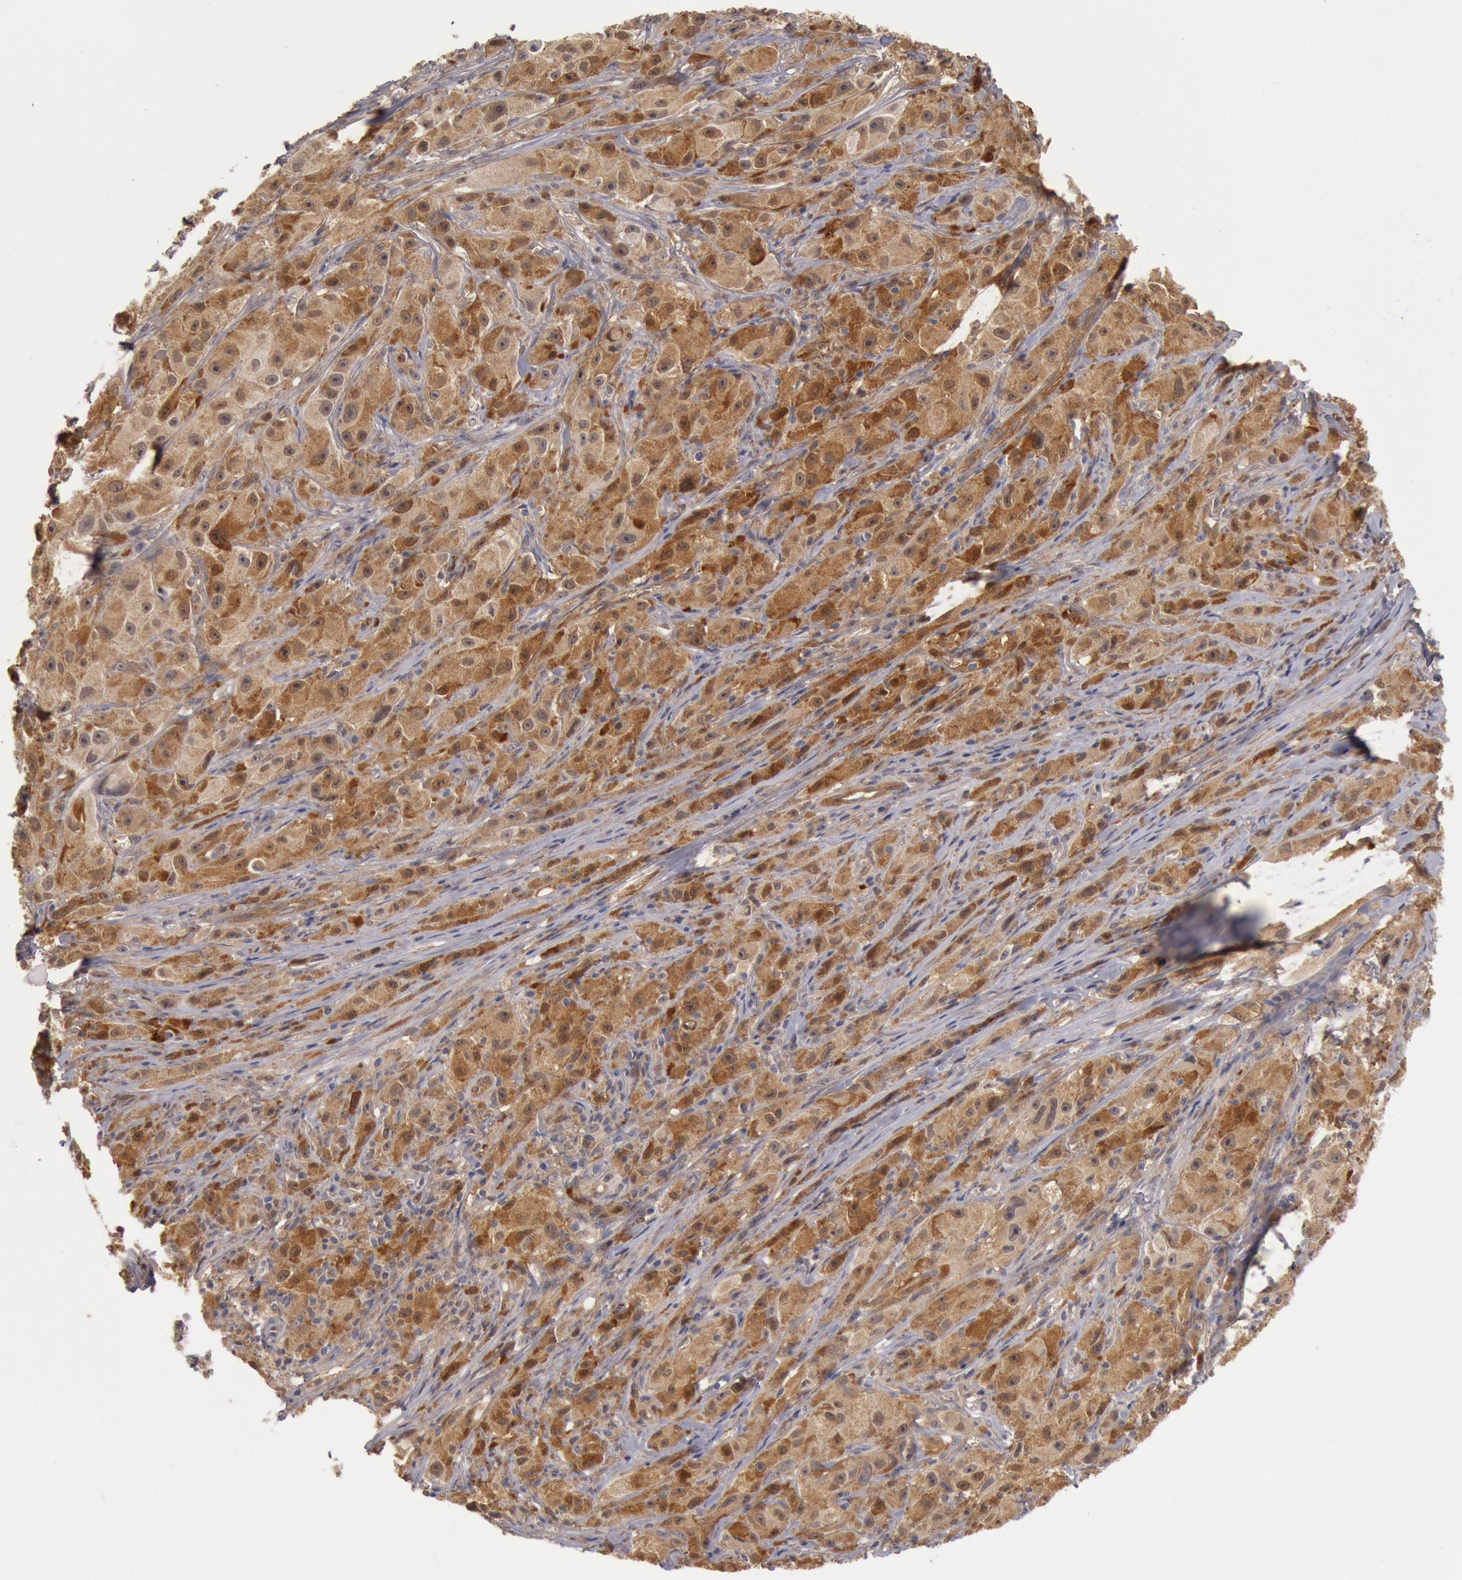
{"staining": {"intensity": "moderate", "quantity": ">75%", "location": "cytoplasmic/membranous"}, "tissue": "melanoma", "cell_type": "Tumor cells", "image_type": "cancer", "snomed": [{"axis": "morphology", "description": "Malignant melanoma, NOS"}, {"axis": "topography", "description": "Skin"}], "caption": "Malignant melanoma tissue reveals moderate cytoplasmic/membranous staining in approximately >75% of tumor cells", "gene": "DNAJA1", "patient": {"sex": "male", "age": 56}}